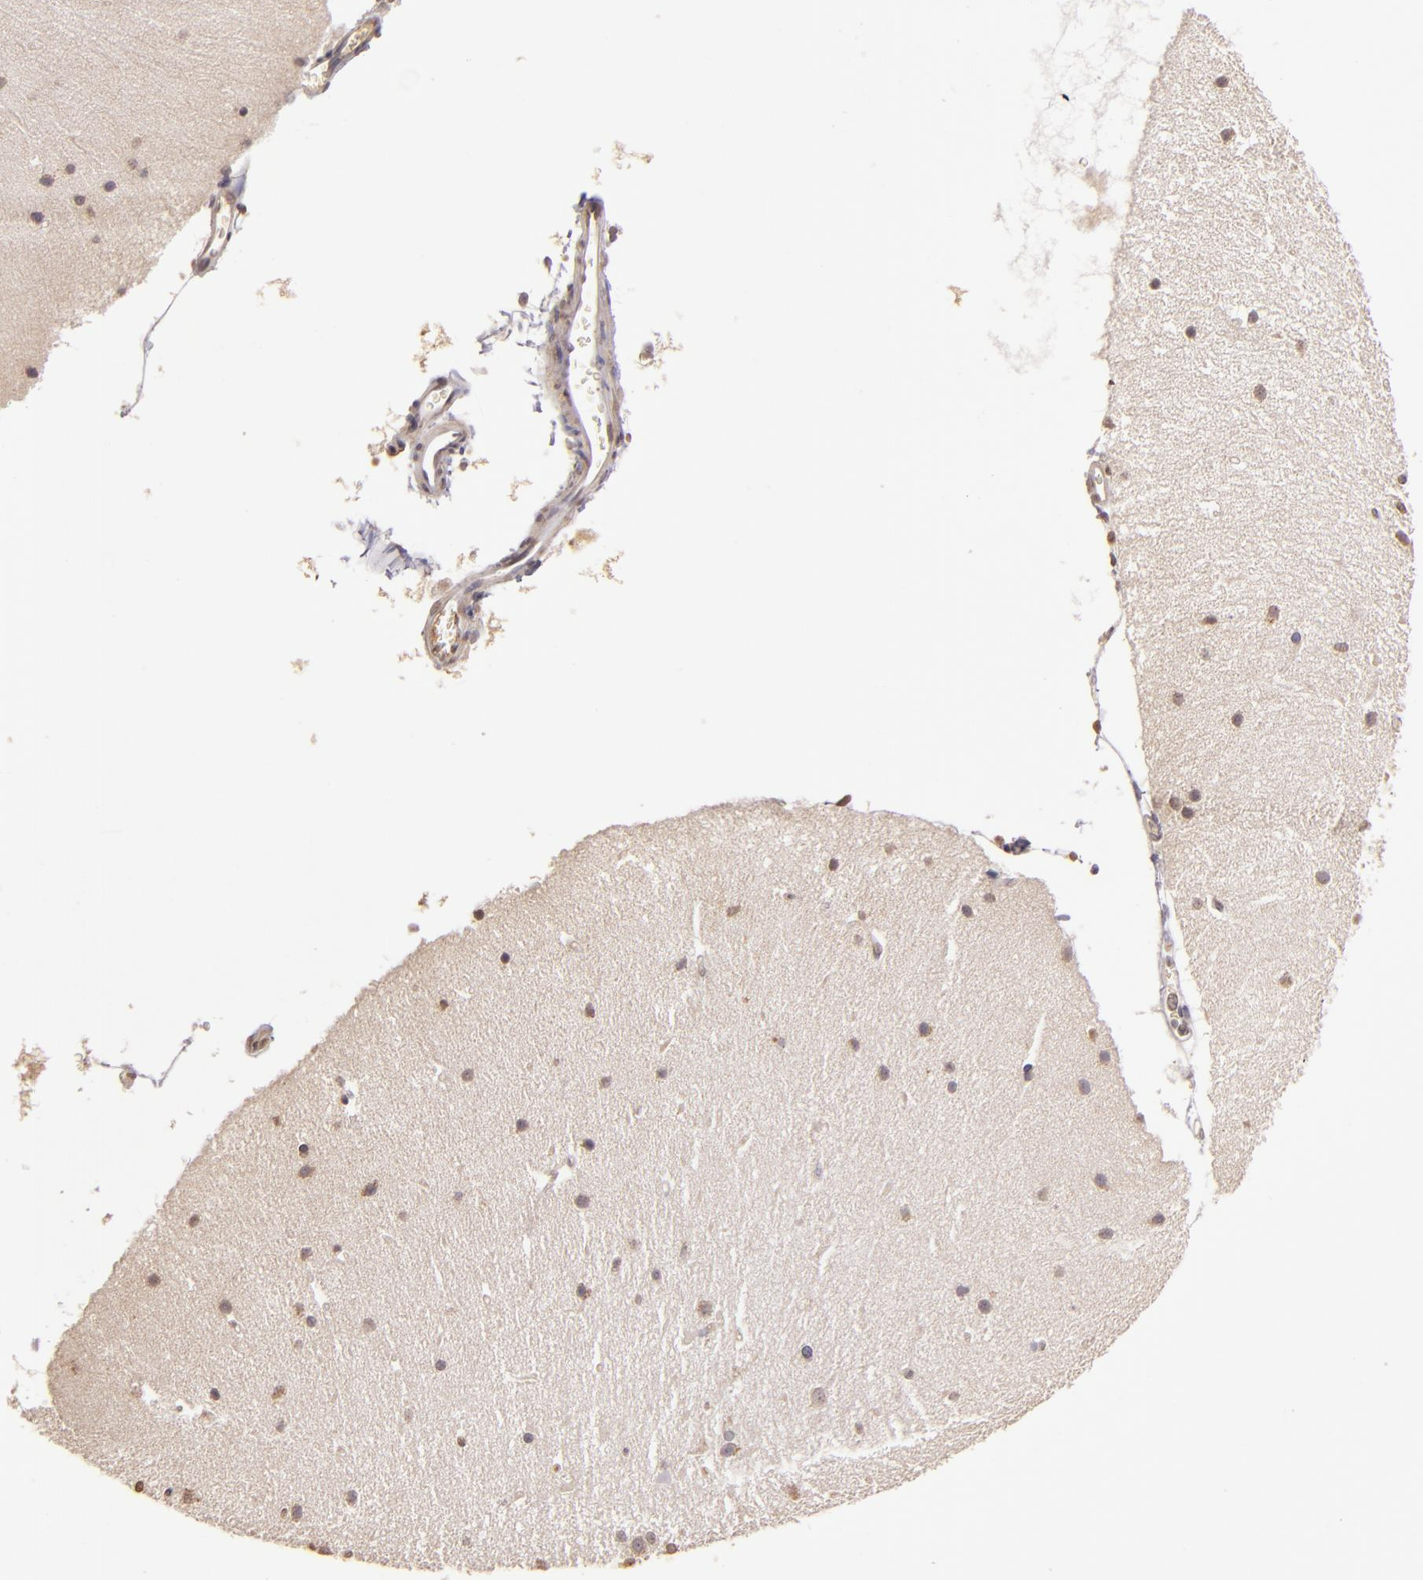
{"staining": {"intensity": "negative", "quantity": "none", "location": "none"}, "tissue": "cerebellum", "cell_type": "Cells in granular layer", "image_type": "normal", "snomed": [{"axis": "morphology", "description": "Normal tissue, NOS"}, {"axis": "topography", "description": "Cerebellum"}], "caption": "This is an immunohistochemistry image of benign cerebellum. There is no expression in cells in granular layer.", "gene": "ABL1", "patient": {"sex": "female", "age": 54}}